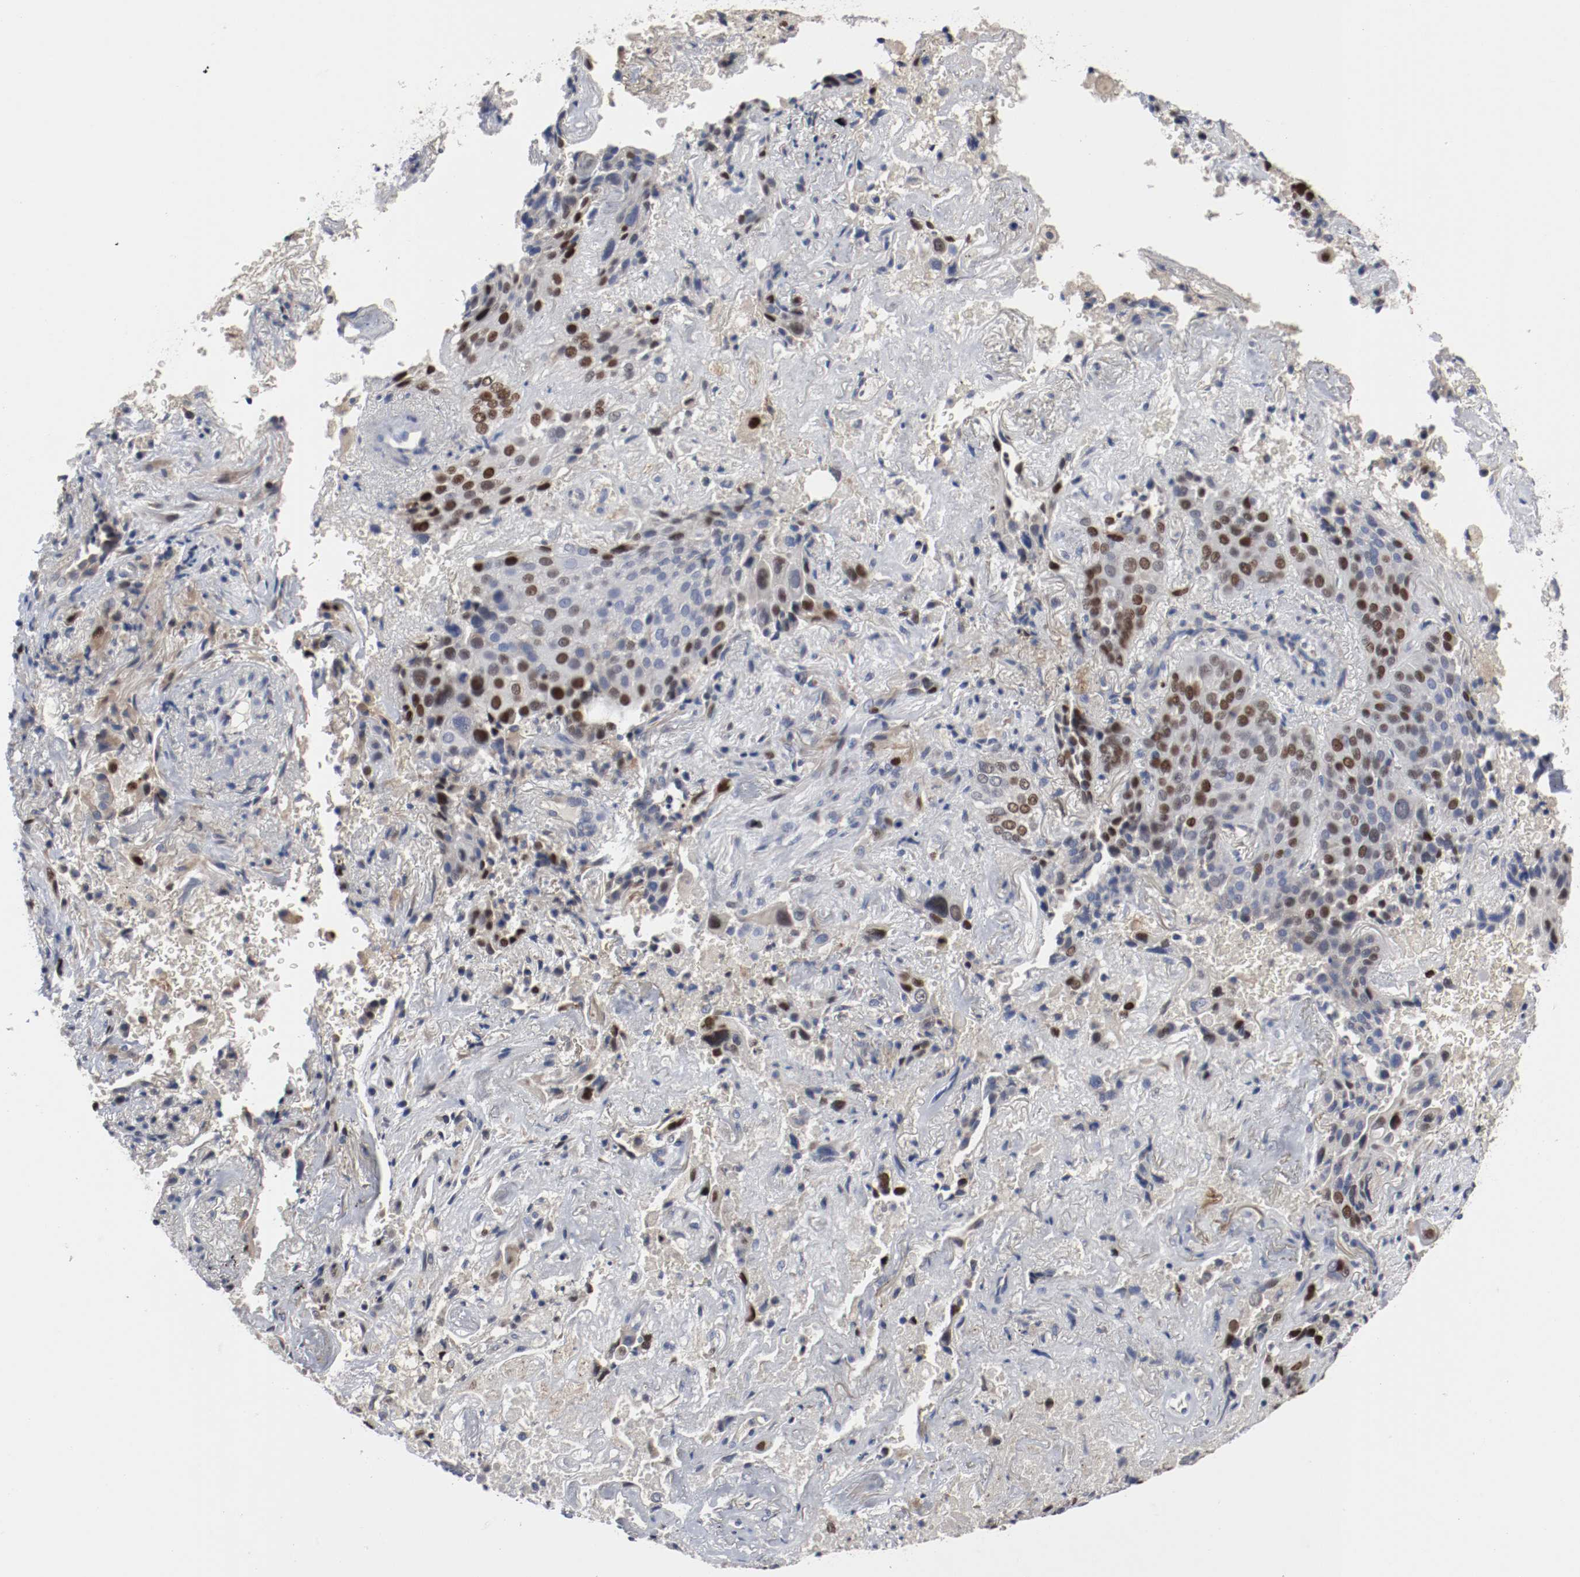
{"staining": {"intensity": "moderate", "quantity": "25%-75%", "location": "nuclear"}, "tissue": "lung cancer", "cell_type": "Tumor cells", "image_type": "cancer", "snomed": [{"axis": "morphology", "description": "Squamous cell carcinoma, NOS"}, {"axis": "topography", "description": "Lung"}], "caption": "This is a histology image of immunohistochemistry staining of lung cancer, which shows moderate staining in the nuclear of tumor cells.", "gene": "MCM6", "patient": {"sex": "male", "age": 54}}